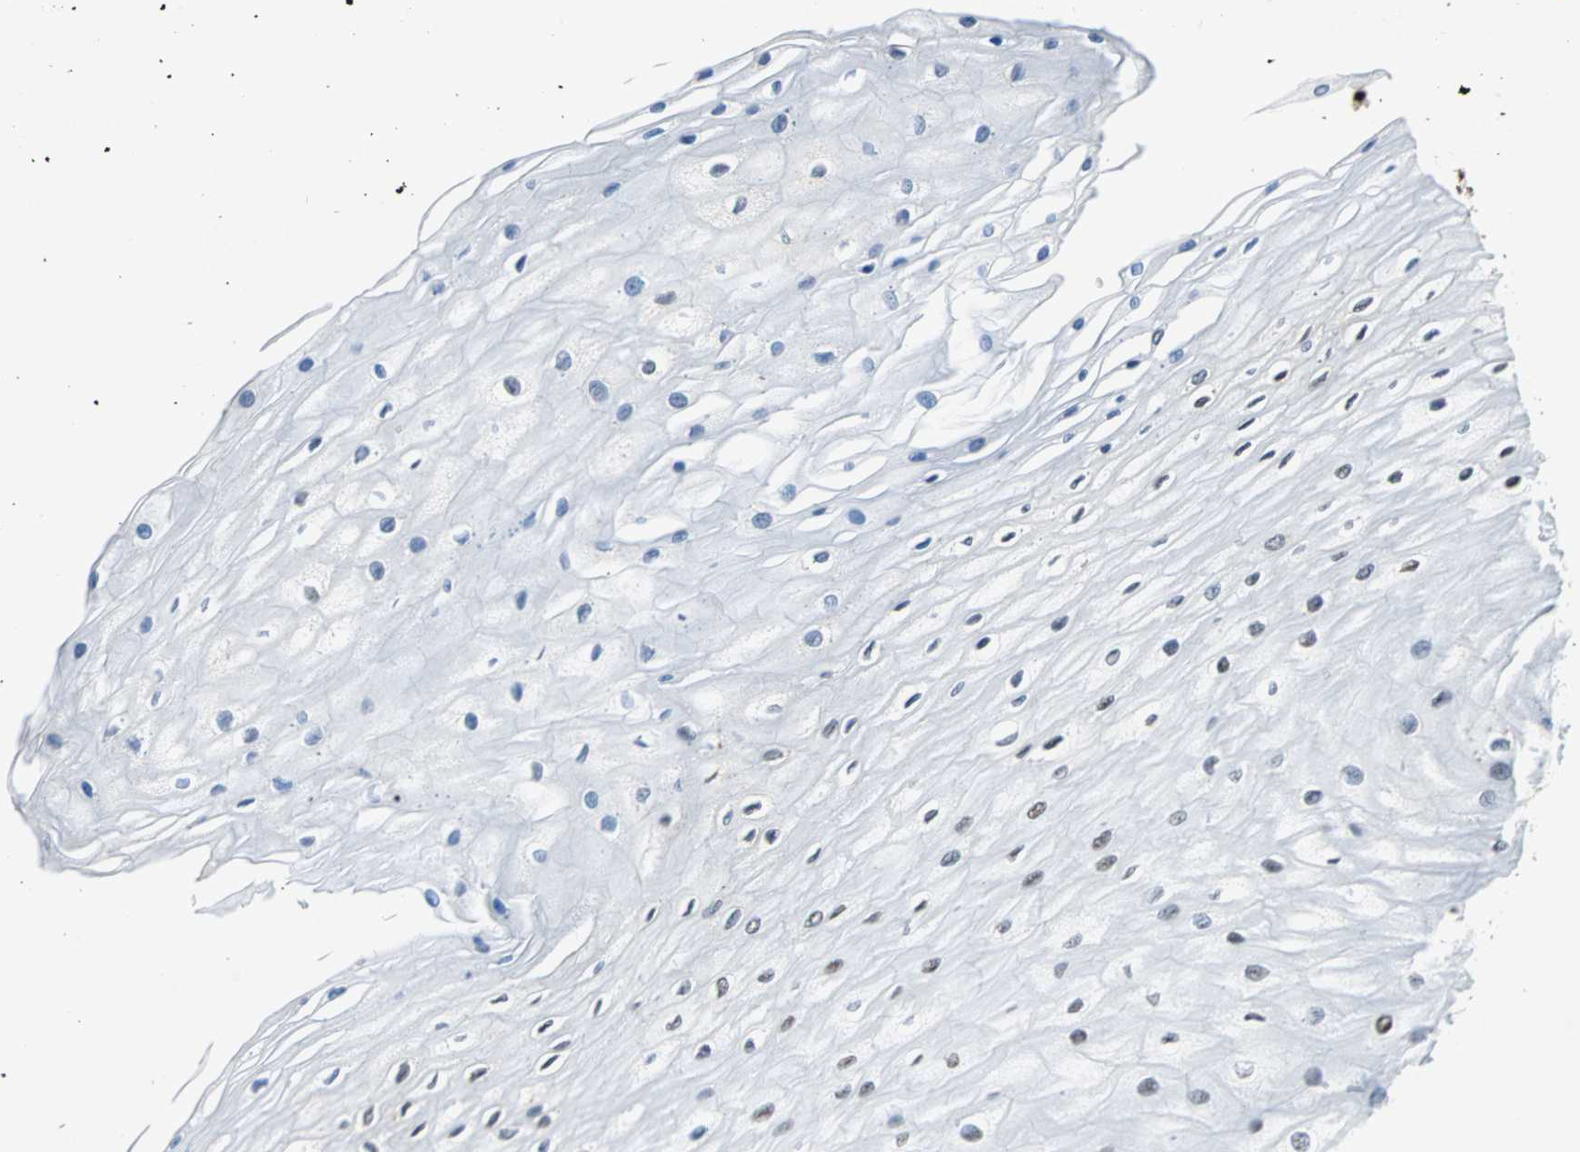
{"staining": {"intensity": "strong", "quantity": "25%-75%", "location": "nuclear"}, "tissue": "esophagus", "cell_type": "Squamous epithelial cells", "image_type": "normal", "snomed": [{"axis": "morphology", "description": "Normal tissue, NOS"}, {"axis": "morphology", "description": "Squamous cell carcinoma, NOS"}, {"axis": "topography", "description": "Esophagus"}], "caption": "Esophagus stained with immunohistochemistry (IHC) shows strong nuclear staining in about 25%-75% of squamous epithelial cells.", "gene": "FUBP1", "patient": {"sex": "male", "age": 65}}